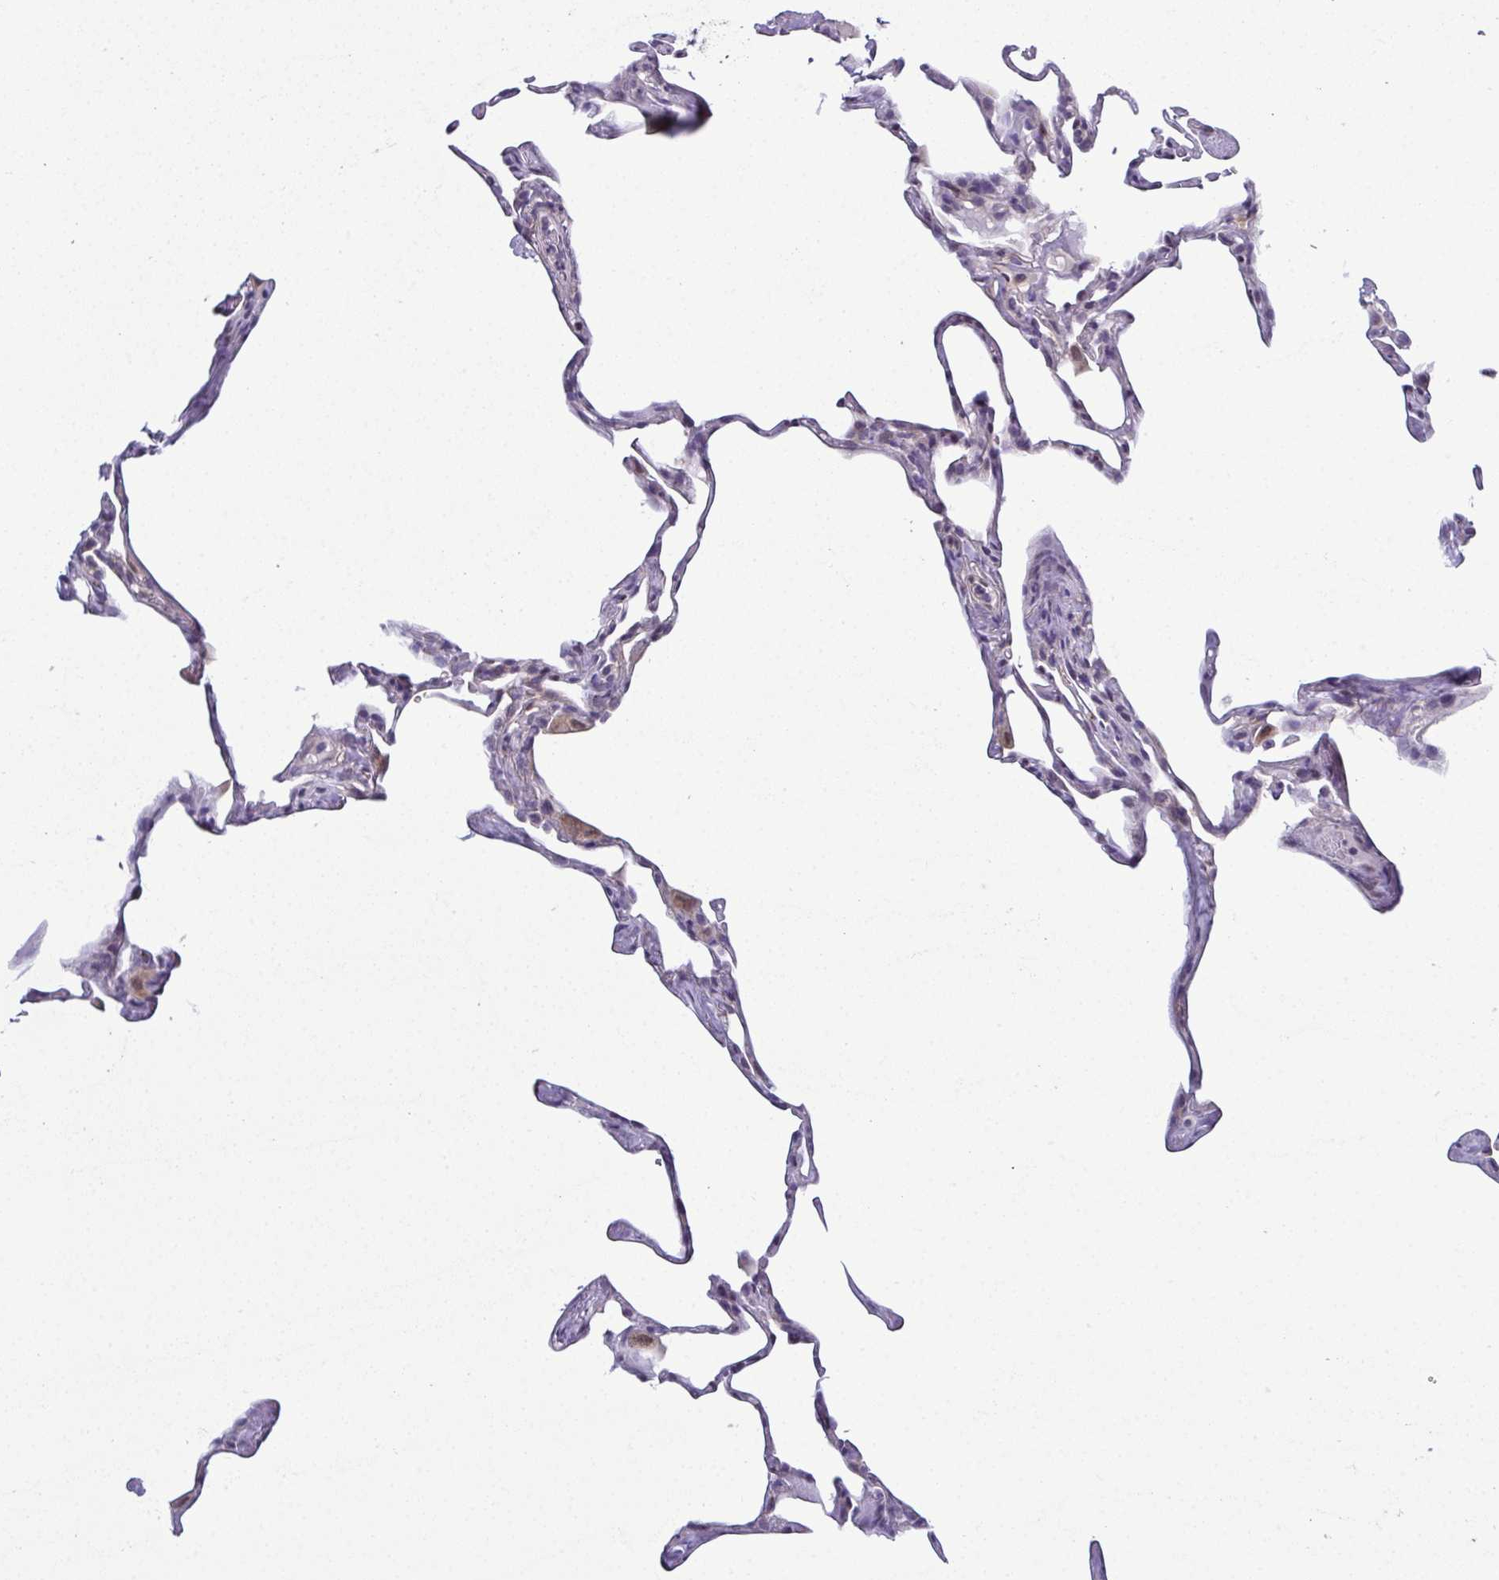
{"staining": {"intensity": "negative", "quantity": "none", "location": "none"}, "tissue": "lung", "cell_type": "Alveolar cells", "image_type": "normal", "snomed": [{"axis": "morphology", "description": "Normal tissue, NOS"}, {"axis": "topography", "description": "Lung"}], "caption": "This is a histopathology image of immunohistochemistry staining of normal lung, which shows no positivity in alveolar cells.", "gene": "ODF1", "patient": {"sex": "male", "age": 65}}